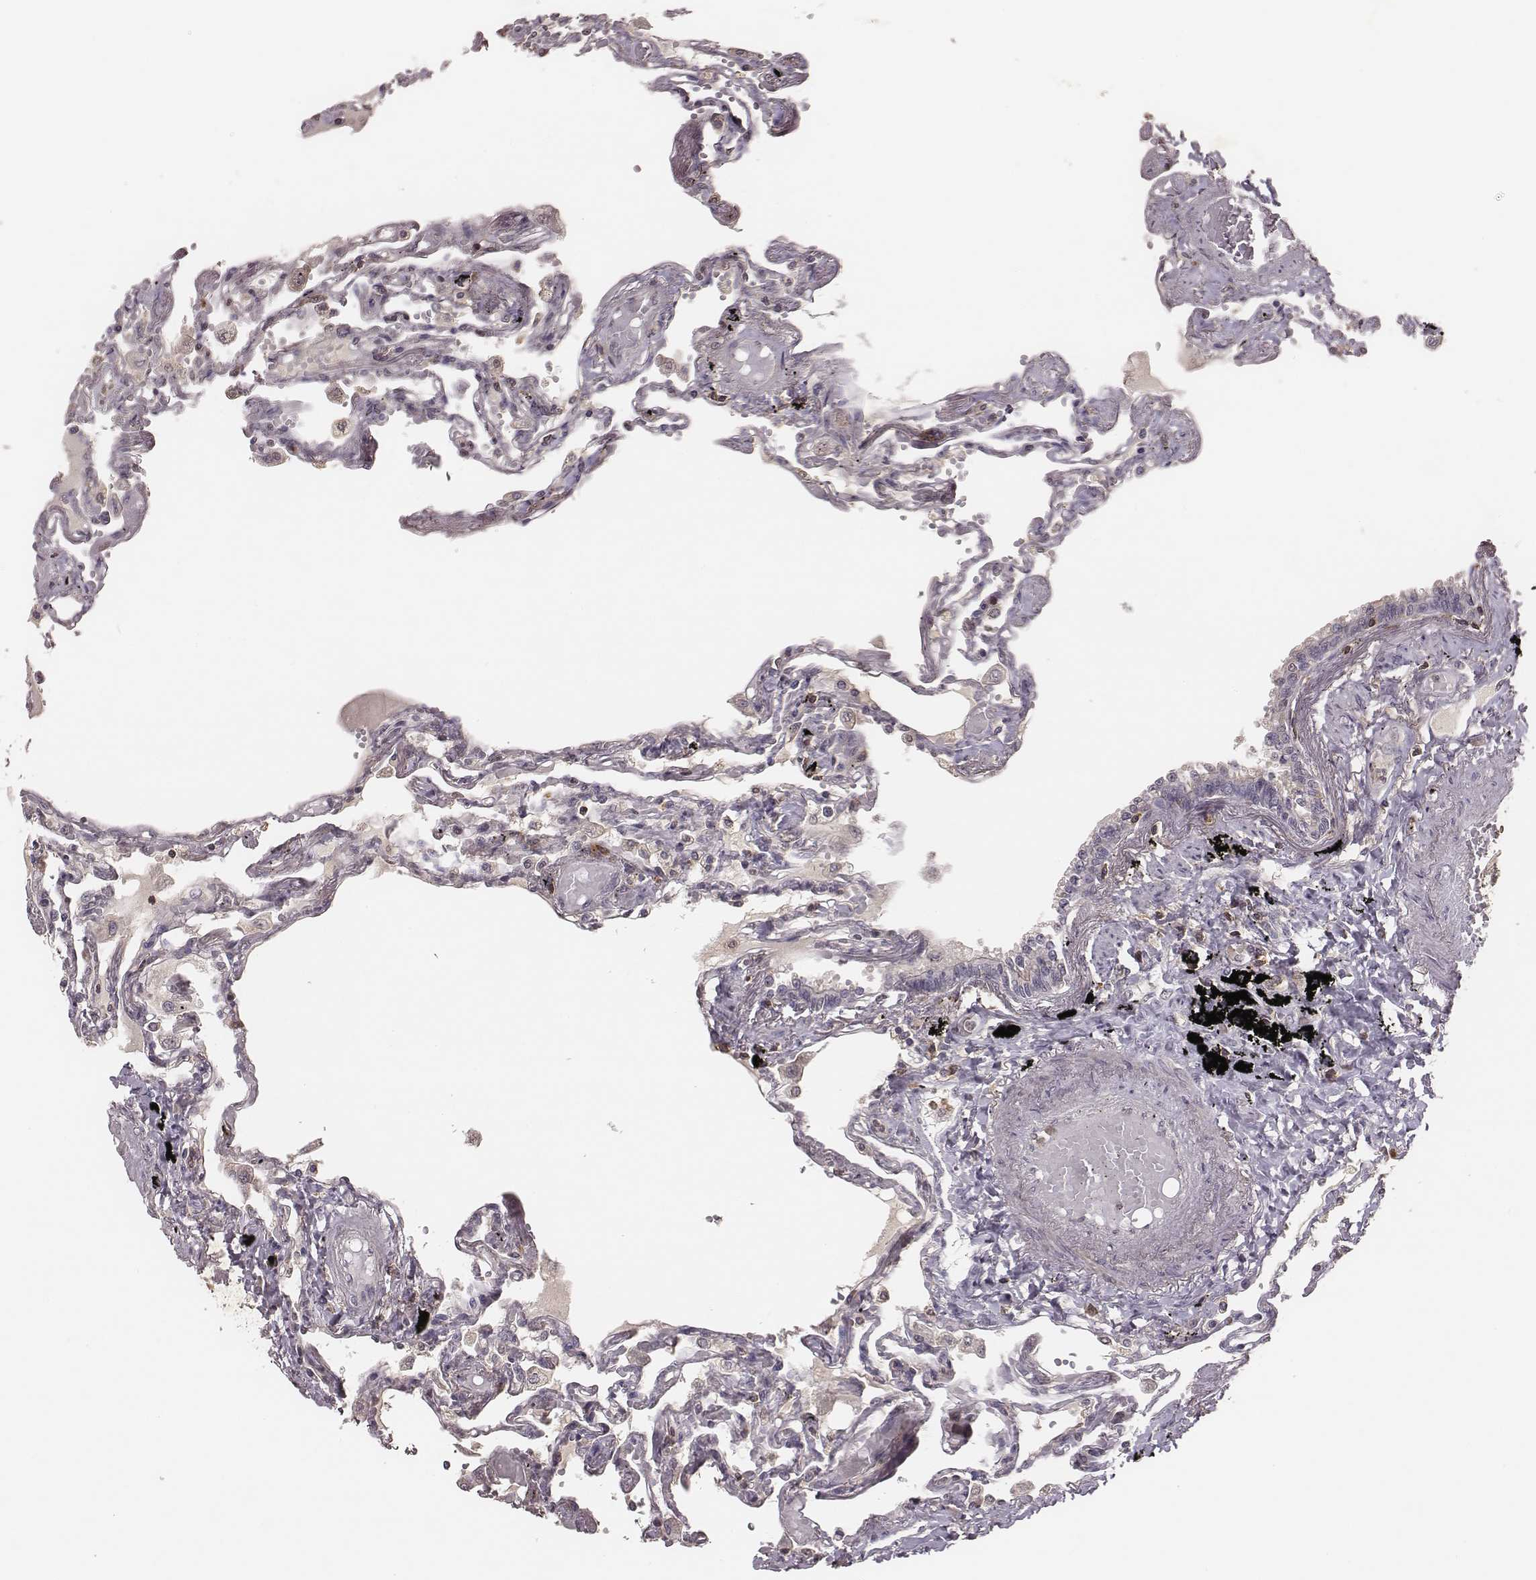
{"staining": {"intensity": "negative", "quantity": "none", "location": "none"}, "tissue": "lung", "cell_type": "Alveolar cells", "image_type": "normal", "snomed": [{"axis": "morphology", "description": "Normal tissue, NOS"}, {"axis": "morphology", "description": "Adenocarcinoma, NOS"}, {"axis": "topography", "description": "Cartilage tissue"}, {"axis": "topography", "description": "Lung"}], "caption": "IHC micrograph of benign lung: human lung stained with DAB (3,3'-diaminobenzidine) demonstrates no significant protein expression in alveolar cells.", "gene": "PILRA", "patient": {"sex": "female", "age": 67}}